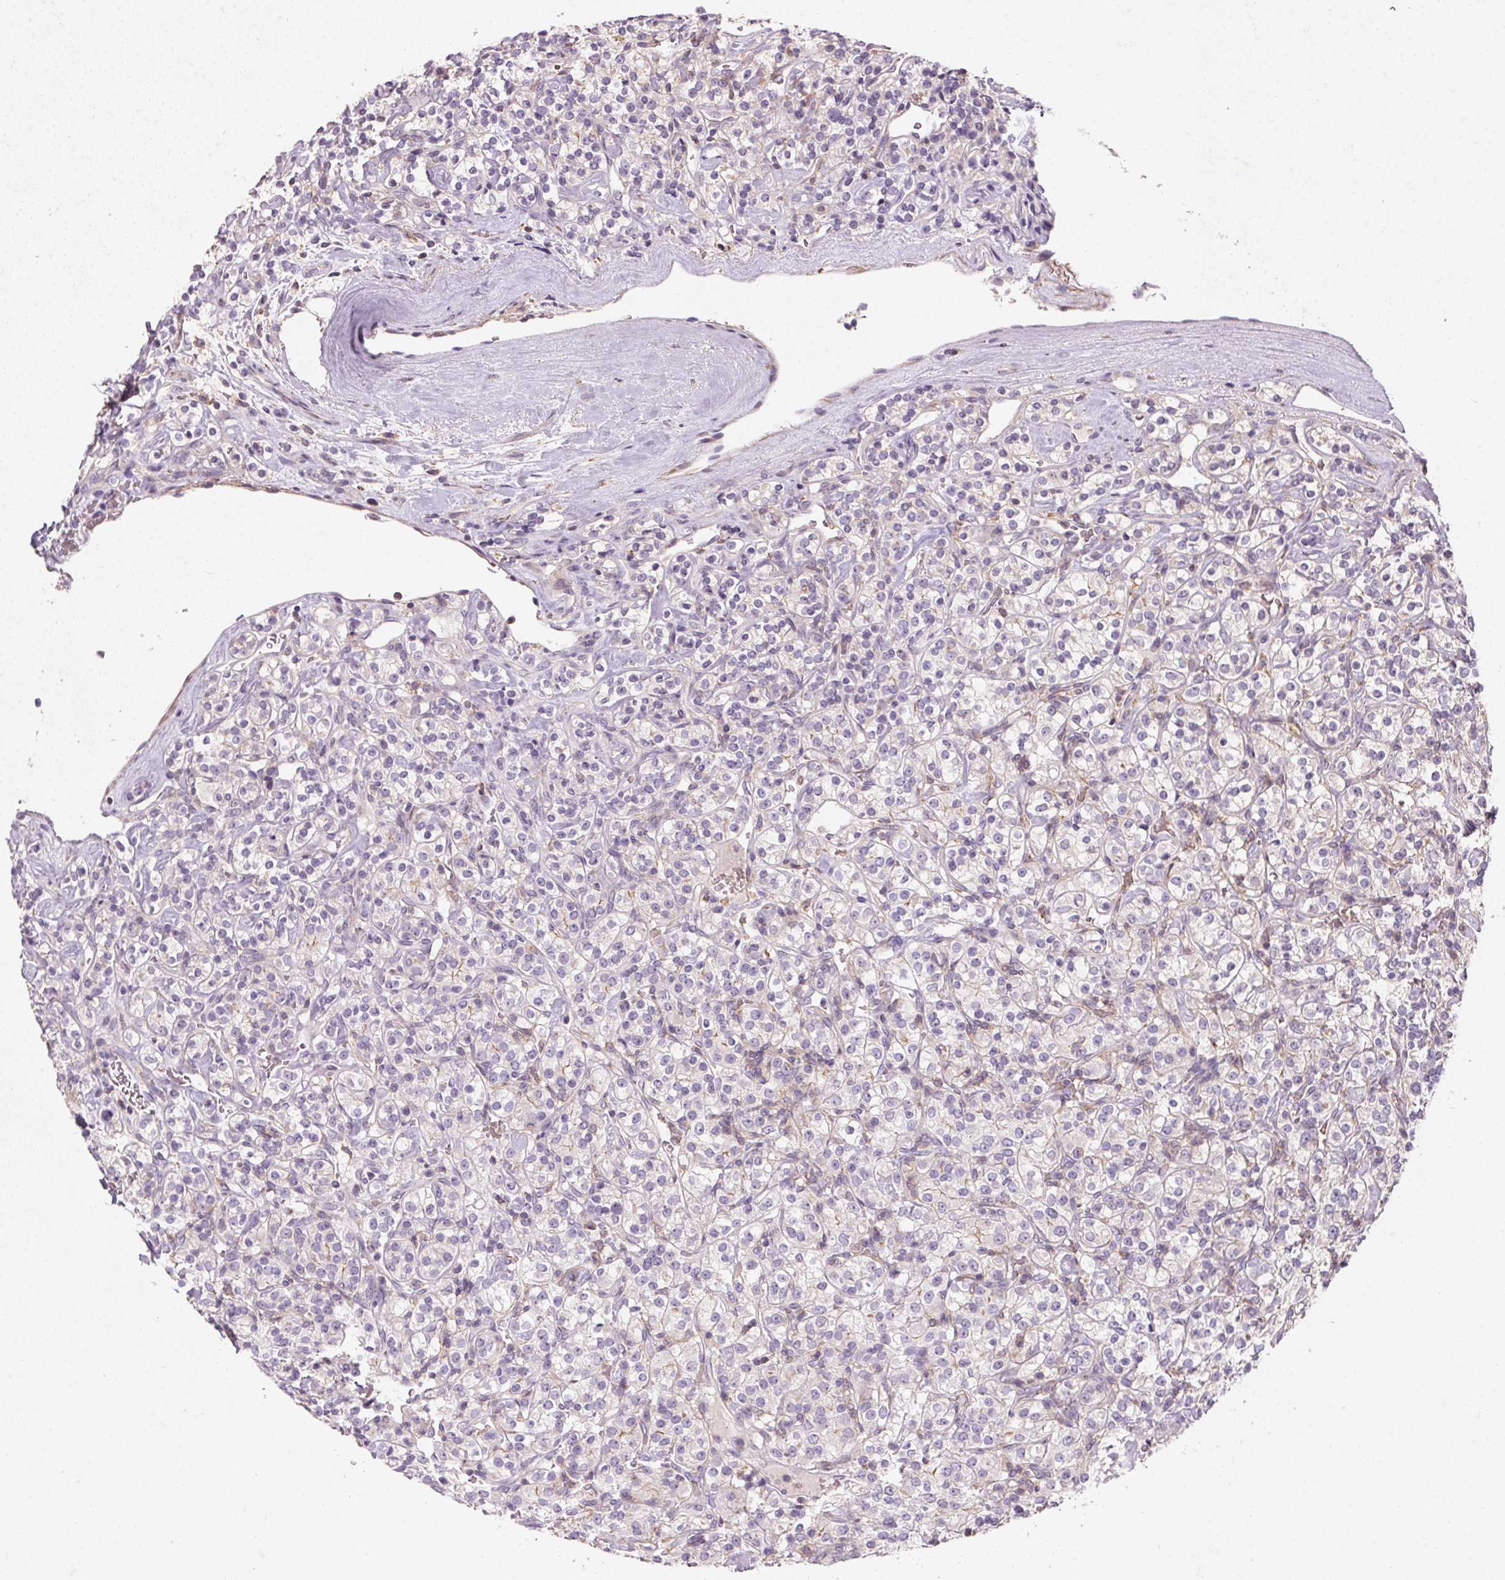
{"staining": {"intensity": "negative", "quantity": "none", "location": "none"}, "tissue": "renal cancer", "cell_type": "Tumor cells", "image_type": "cancer", "snomed": [{"axis": "morphology", "description": "Adenocarcinoma, NOS"}, {"axis": "topography", "description": "Kidney"}], "caption": "Immunohistochemistry (IHC) histopathology image of human renal cancer (adenocarcinoma) stained for a protein (brown), which exhibits no positivity in tumor cells.", "gene": "KCNK15", "patient": {"sex": "male", "age": 77}}